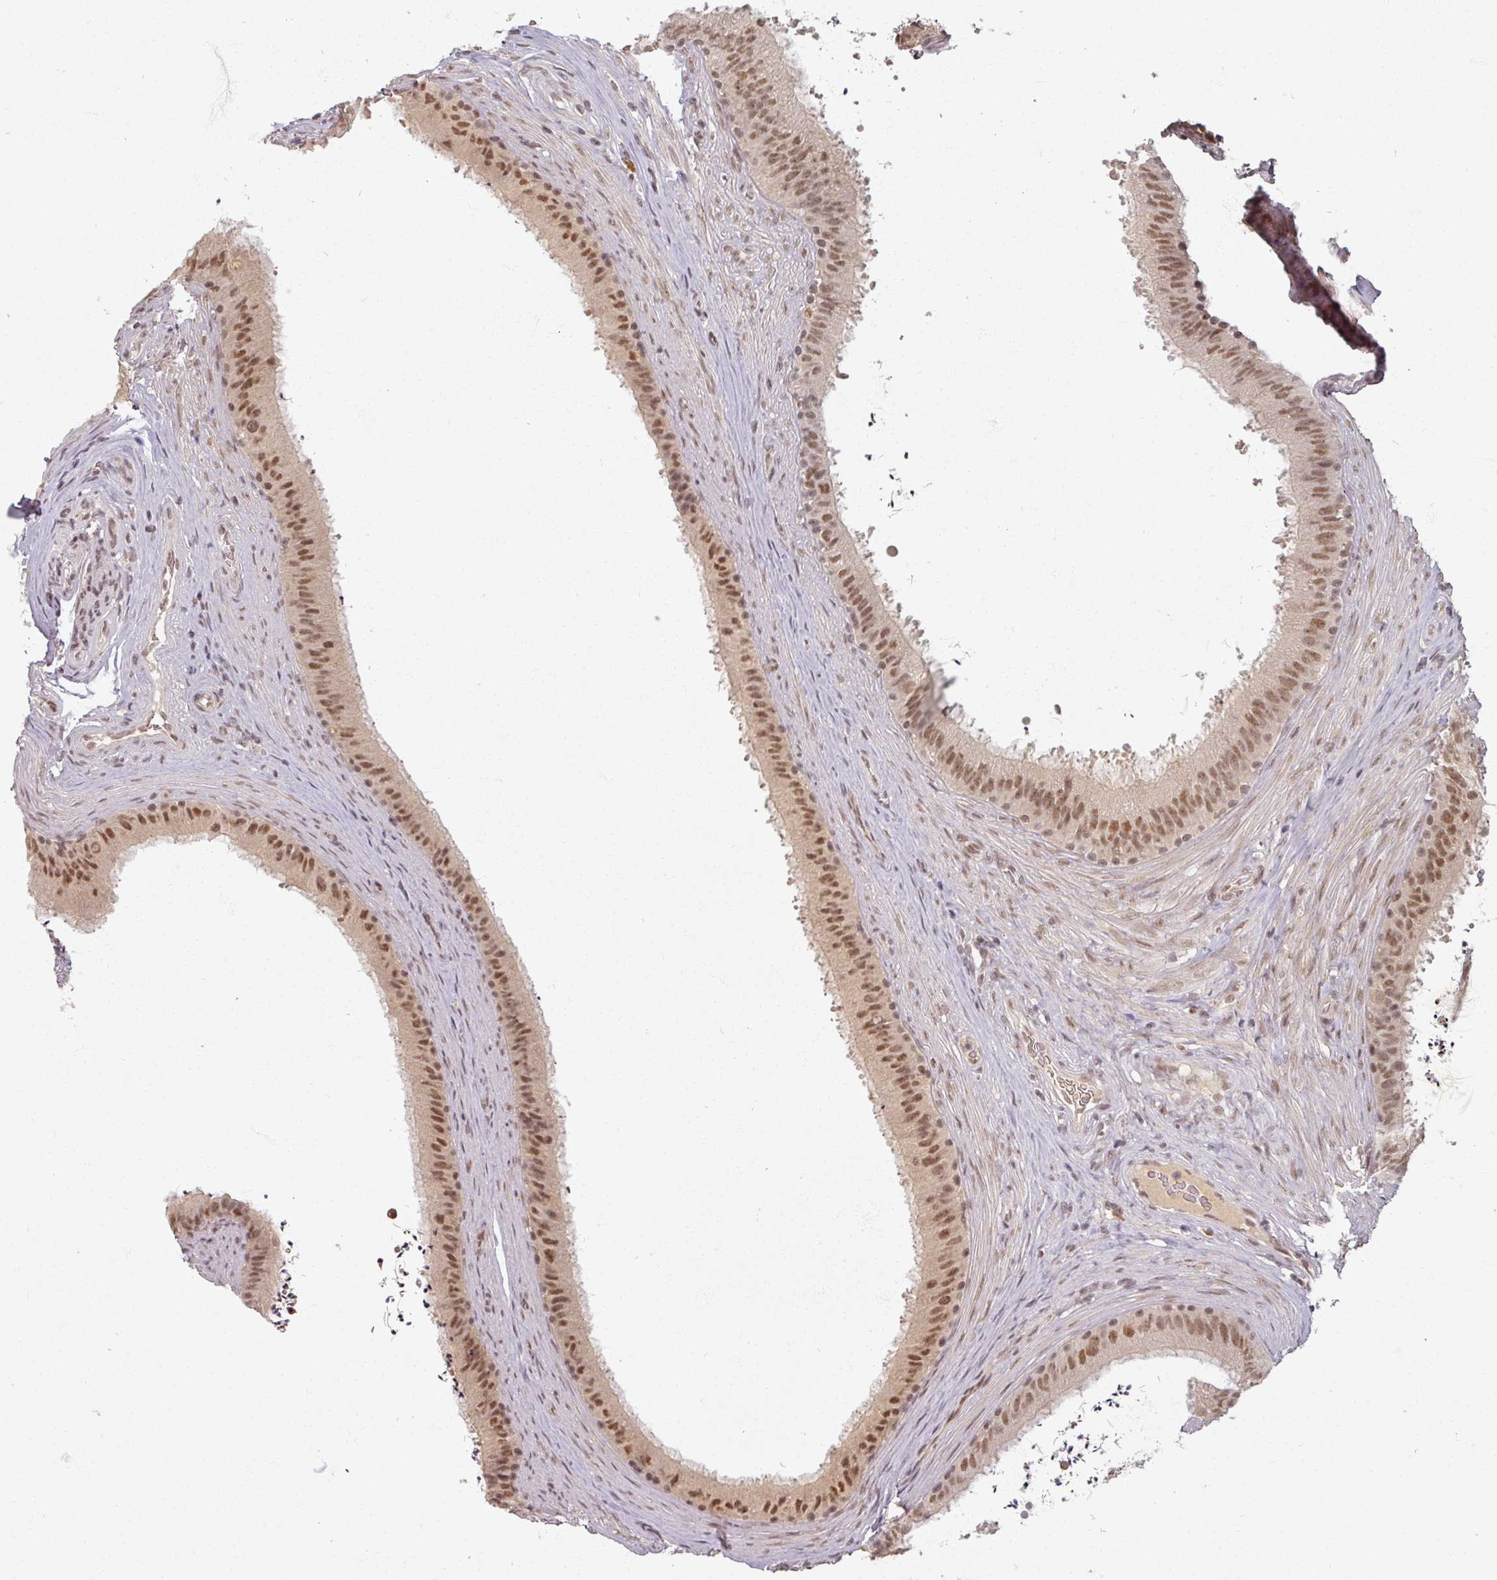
{"staining": {"intensity": "moderate", "quantity": ">75%", "location": "cytoplasmic/membranous,nuclear"}, "tissue": "epididymis", "cell_type": "Glandular cells", "image_type": "normal", "snomed": [{"axis": "morphology", "description": "Normal tissue, NOS"}, {"axis": "topography", "description": "Testis"}, {"axis": "topography", "description": "Epididymis"}], "caption": "Epididymis stained with immunohistochemistry displays moderate cytoplasmic/membranous,nuclear staining in about >75% of glandular cells. (DAB IHC with brightfield microscopy, high magnification).", "gene": "POLR2G", "patient": {"sex": "male", "age": 41}}